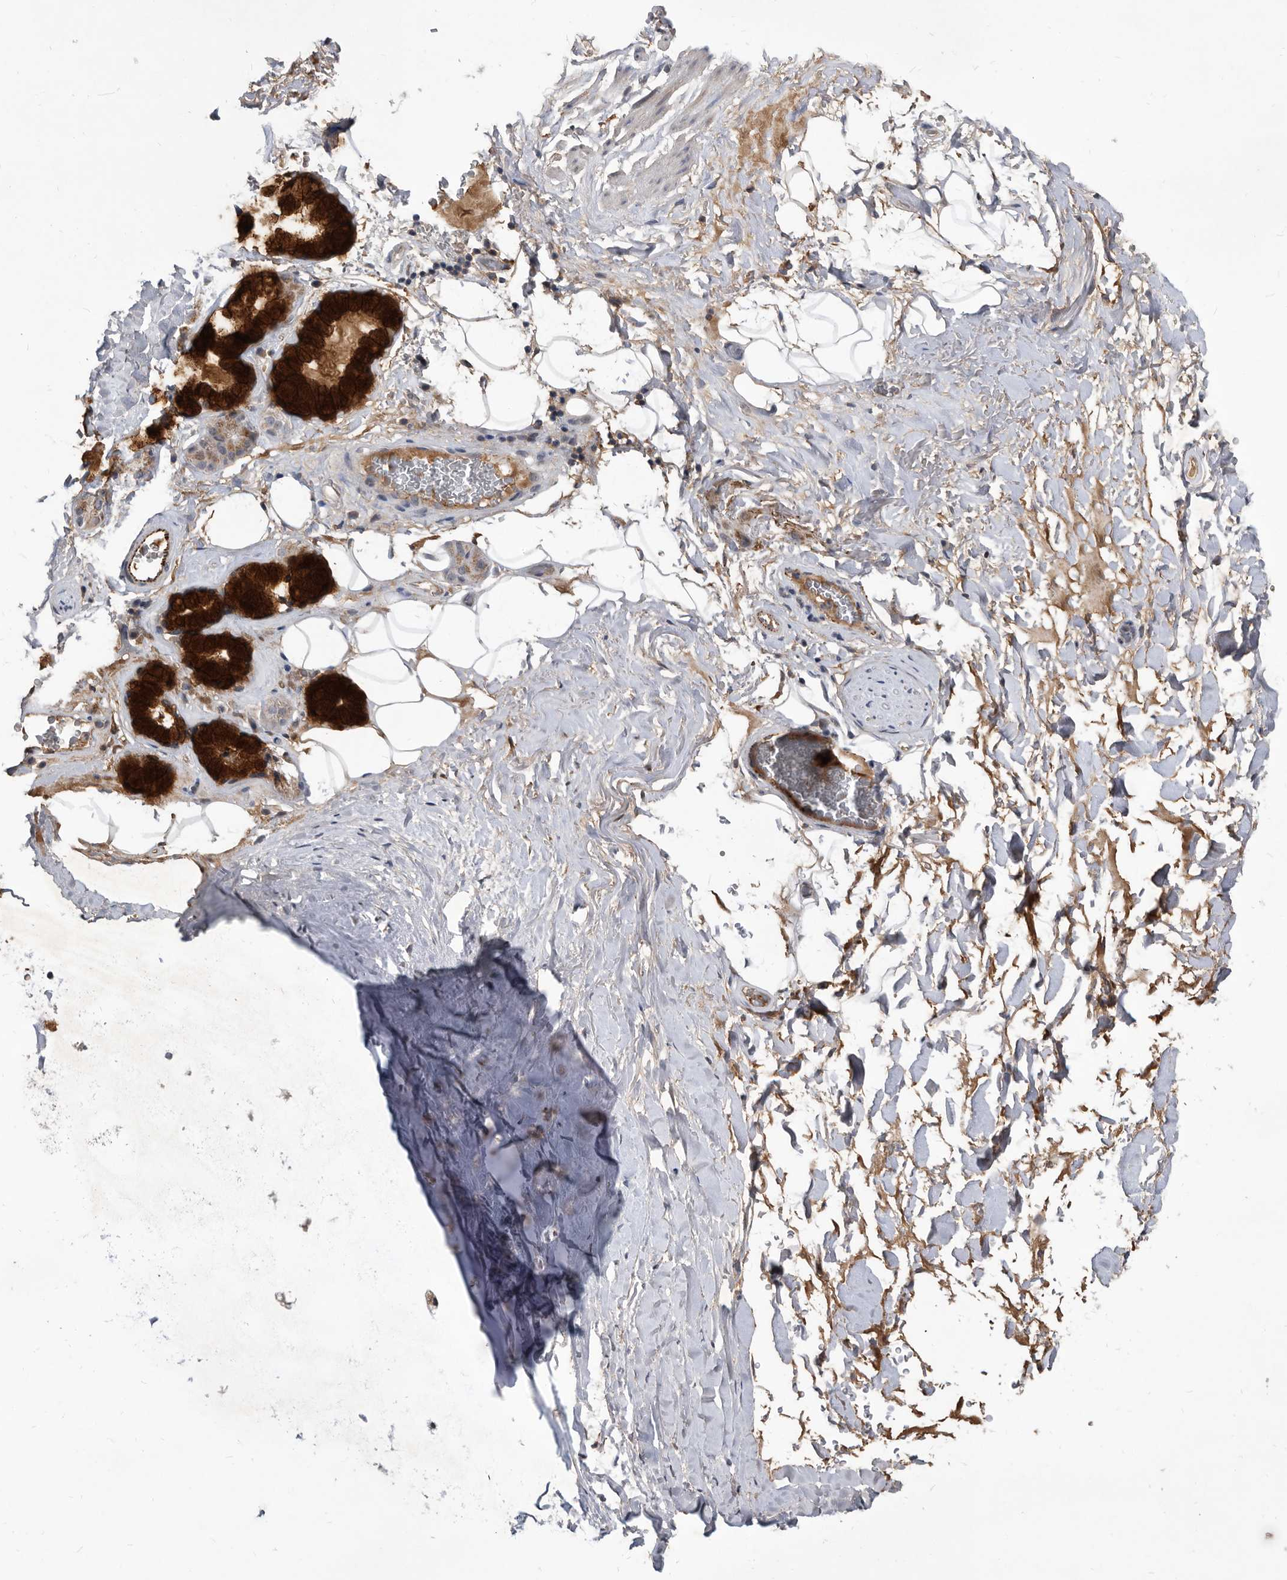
{"staining": {"intensity": "weak", "quantity": "25%-75%", "location": "cytoplasmic/membranous"}, "tissue": "adipose tissue", "cell_type": "Adipocytes", "image_type": "normal", "snomed": [{"axis": "morphology", "description": "Normal tissue, NOS"}, {"axis": "topography", "description": "Cartilage tissue"}], "caption": "Normal adipose tissue demonstrates weak cytoplasmic/membranous staining in approximately 25%-75% of adipocytes, visualized by immunohistochemistry. The staining was performed using DAB, with brown indicating positive protein expression. Nuclei are stained blue with hematoxylin.", "gene": "PI15", "patient": {"sex": "female", "age": 63}}